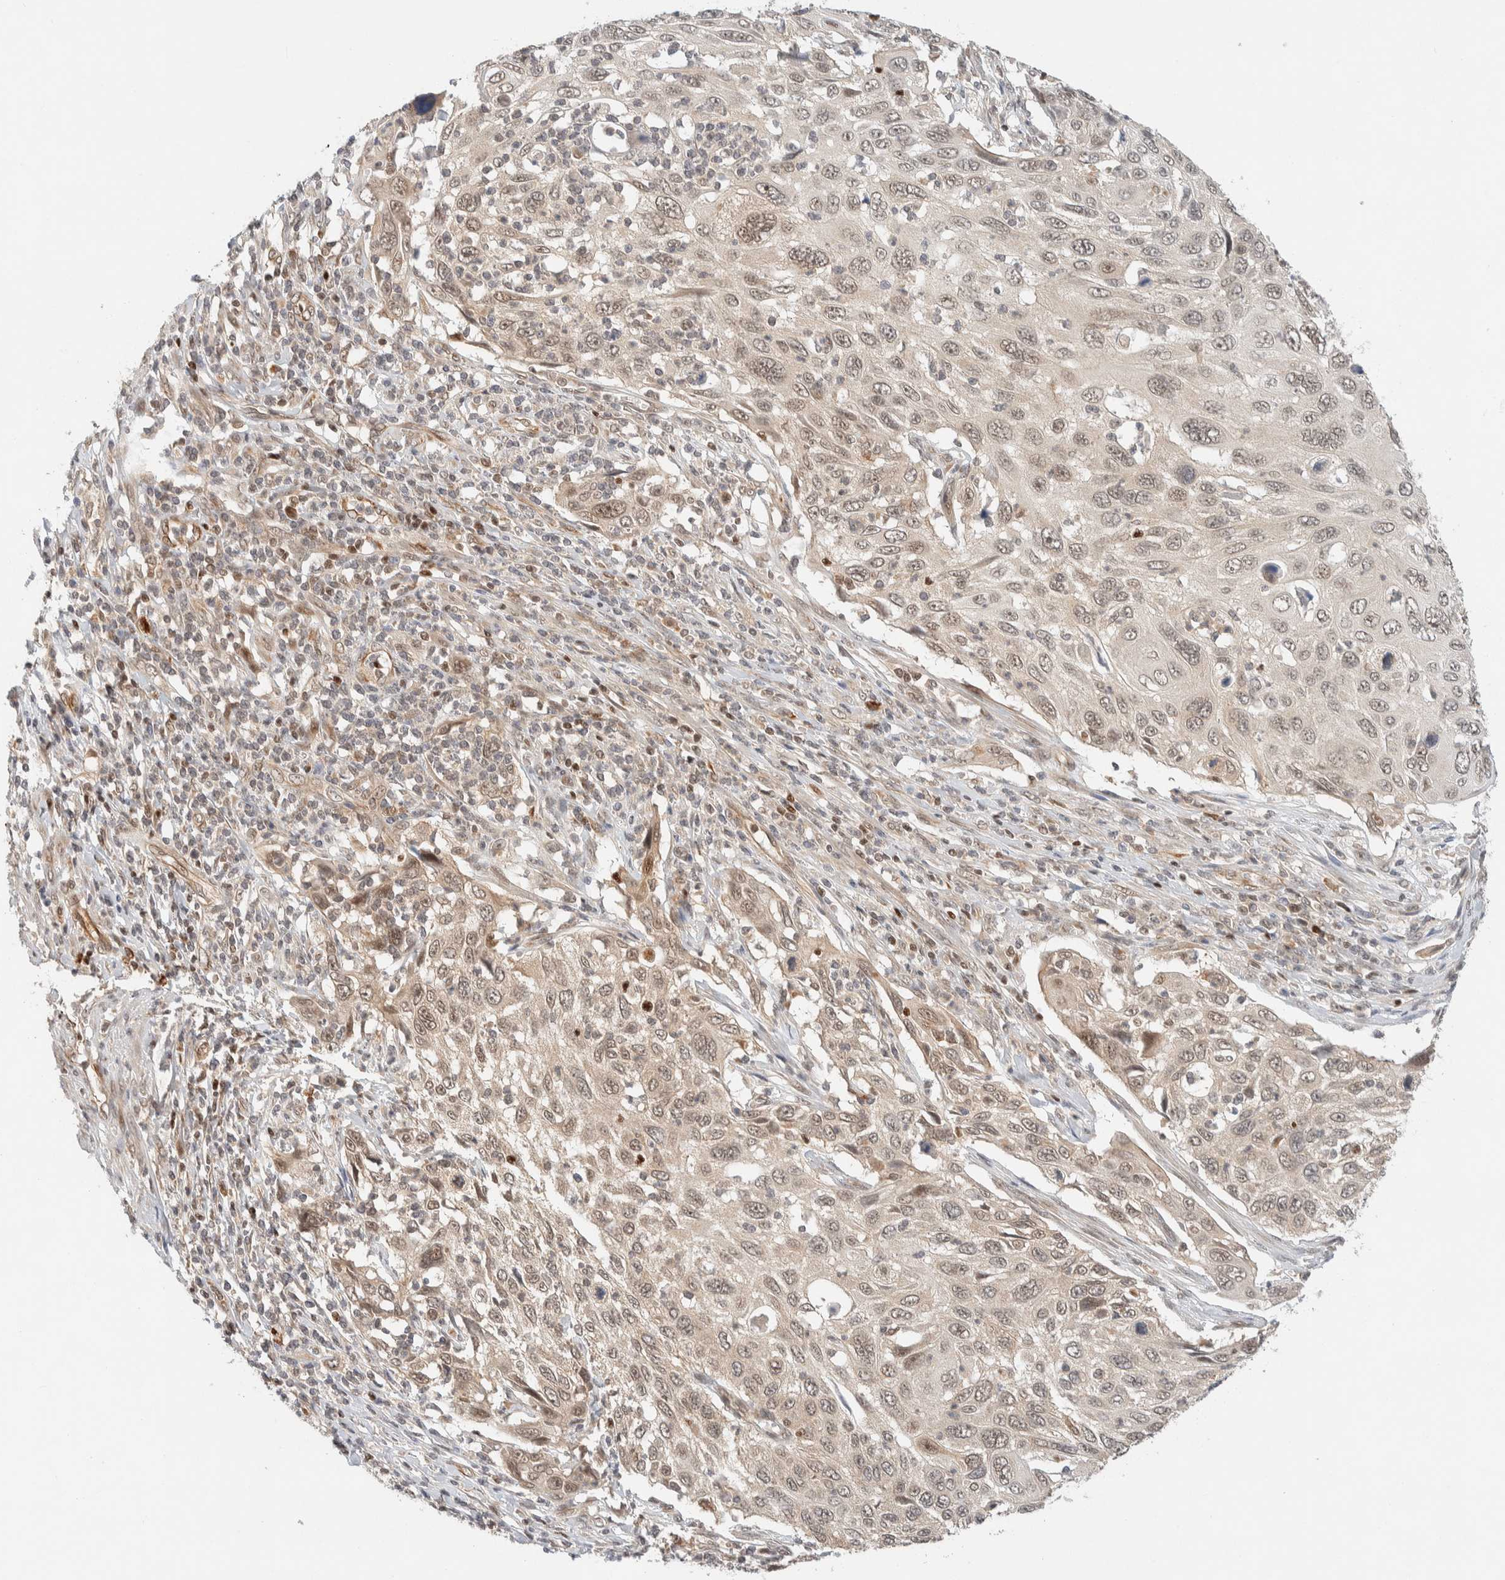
{"staining": {"intensity": "weak", "quantity": ">75%", "location": "nuclear"}, "tissue": "cervical cancer", "cell_type": "Tumor cells", "image_type": "cancer", "snomed": [{"axis": "morphology", "description": "Squamous cell carcinoma, NOS"}, {"axis": "topography", "description": "Cervix"}], "caption": "This is a micrograph of immunohistochemistry staining of cervical cancer, which shows weak expression in the nuclear of tumor cells.", "gene": "C8orf76", "patient": {"sex": "female", "age": 70}}